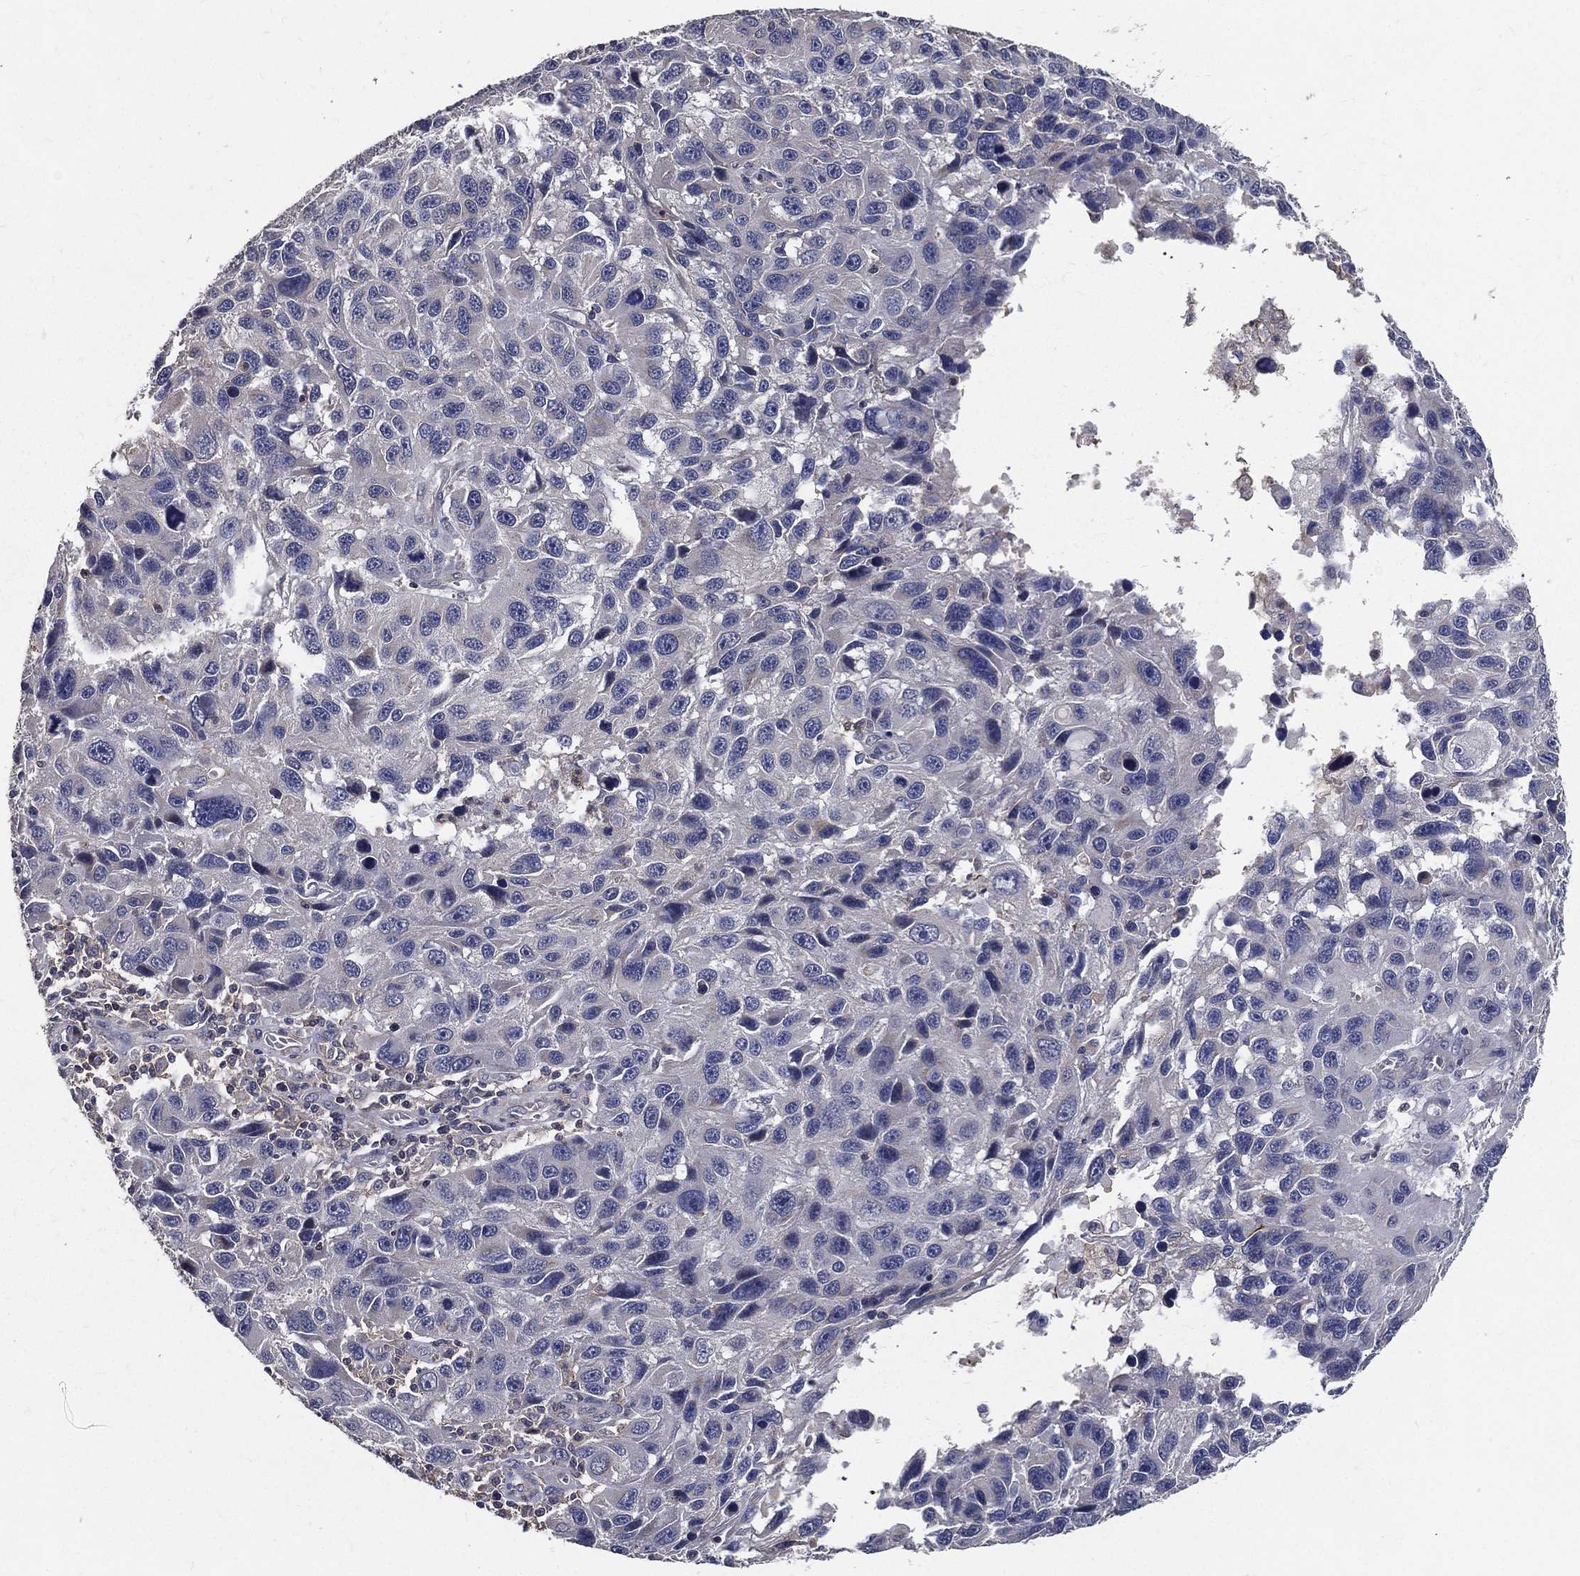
{"staining": {"intensity": "negative", "quantity": "none", "location": "none"}, "tissue": "melanoma", "cell_type": "Tumor cells", "image_type": "cancer", "snomed": [{"axis": "morphology", "description": "Malignant melanoma, NOS"}, {"axis": "topography", "description": "Skin"}], "caption": "This is an immunohistochemistry micrograph of malignant melanoma. There is no staining in tumor cells.", "gene": "SERPINB2", "patient": {"sex": "male", "age": 53}}